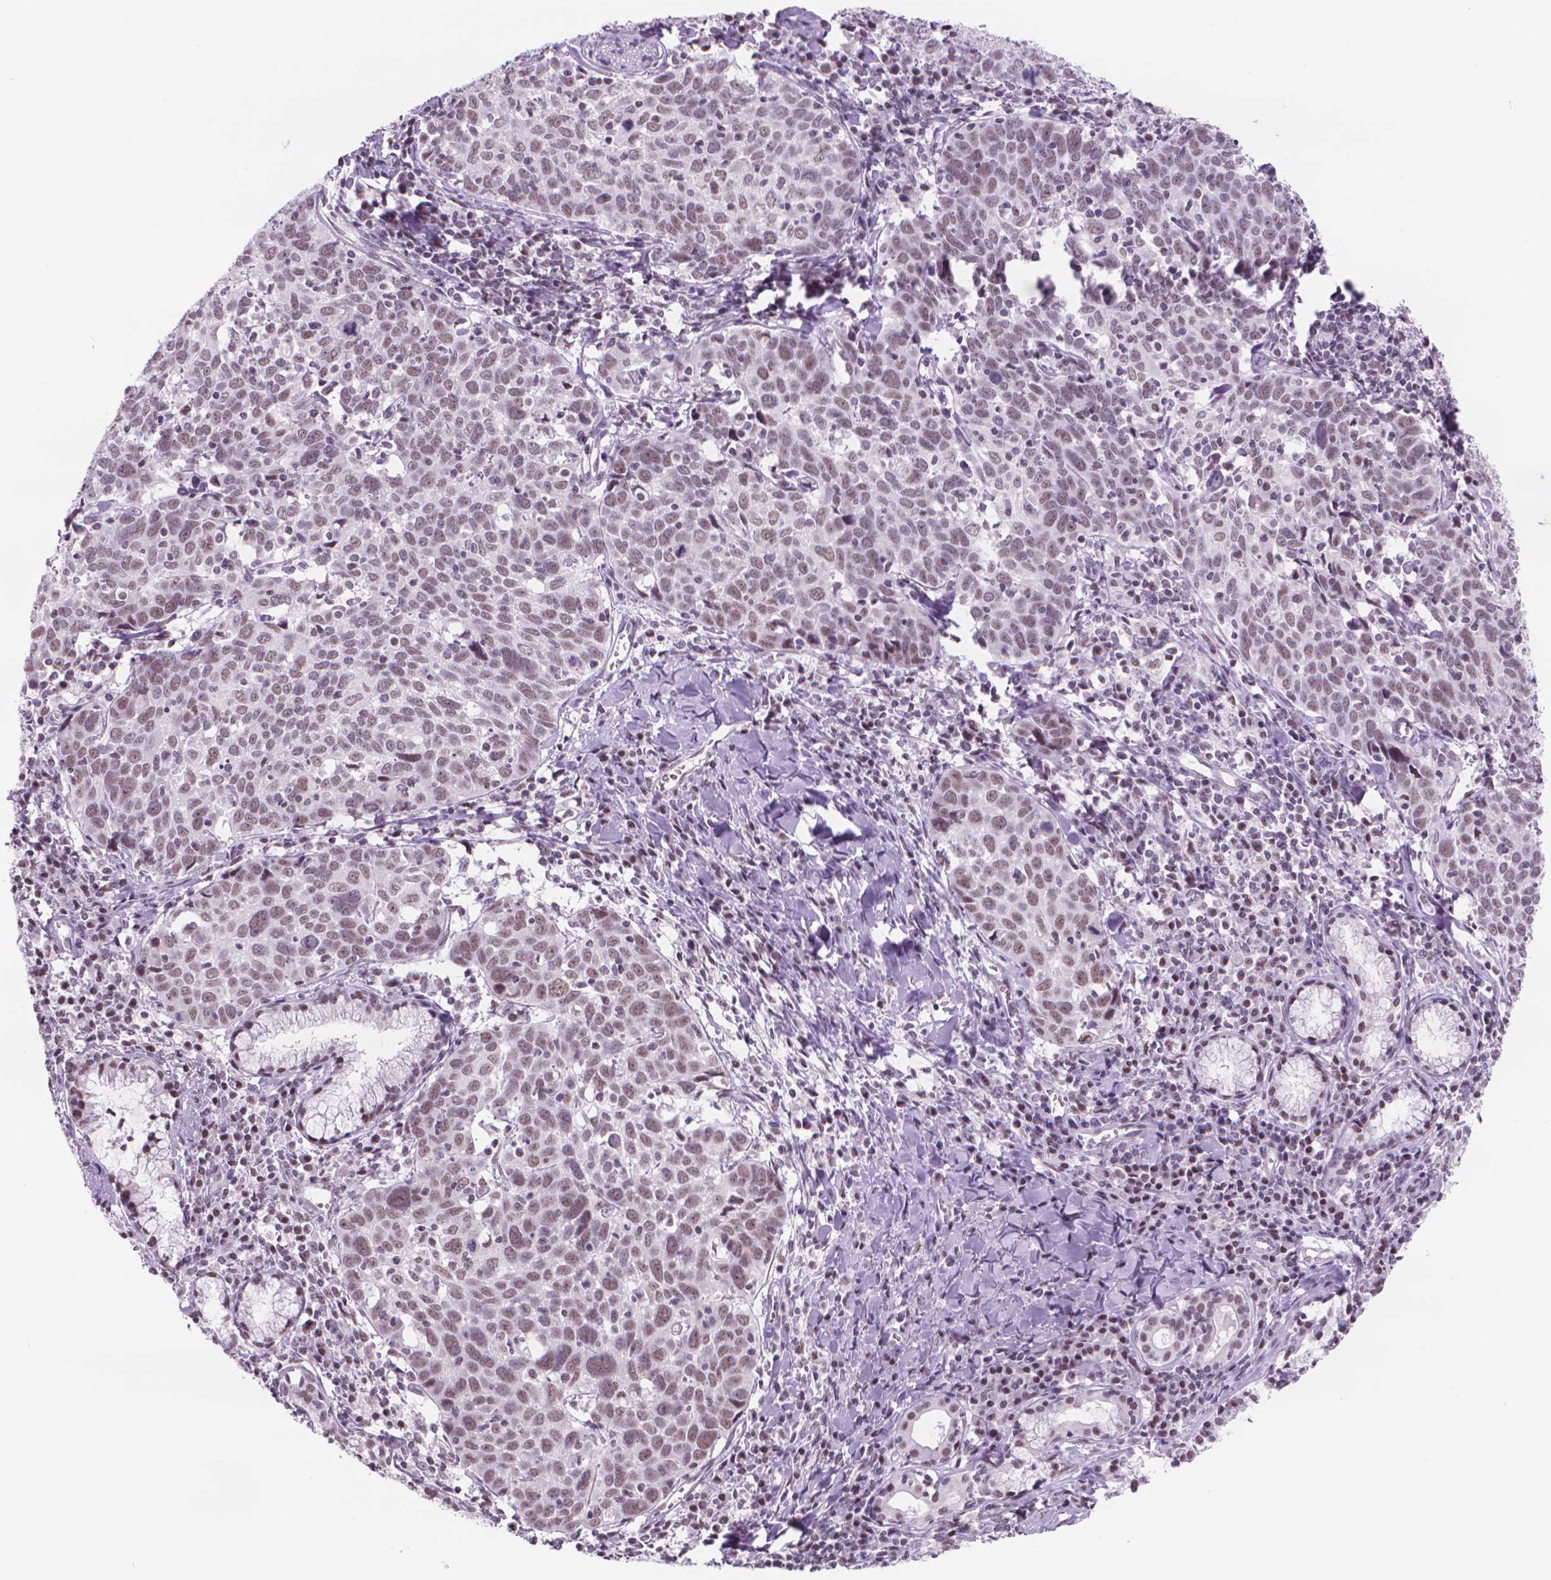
{"staining": {"intensity": "moderate", "quantity": ">75%", "location": "nuclear"}, "tissue": "lung cancer", "cell_type": "Tumor cells", "image_type": "cancer", "snomed": [{"axis": "morphology", "description": "Squamous cell carcinoma, NOS"}, {"axis": "topography", "description": "Lung"}], "caption": "About >75% of tumor cells in human lung squamous cell carcinoma show moderate nuclear protein positivity as visualized by brown immunohistochemical staining.", "gene": "POLR3D", "patient": {"sex": "male", "age": 57}}